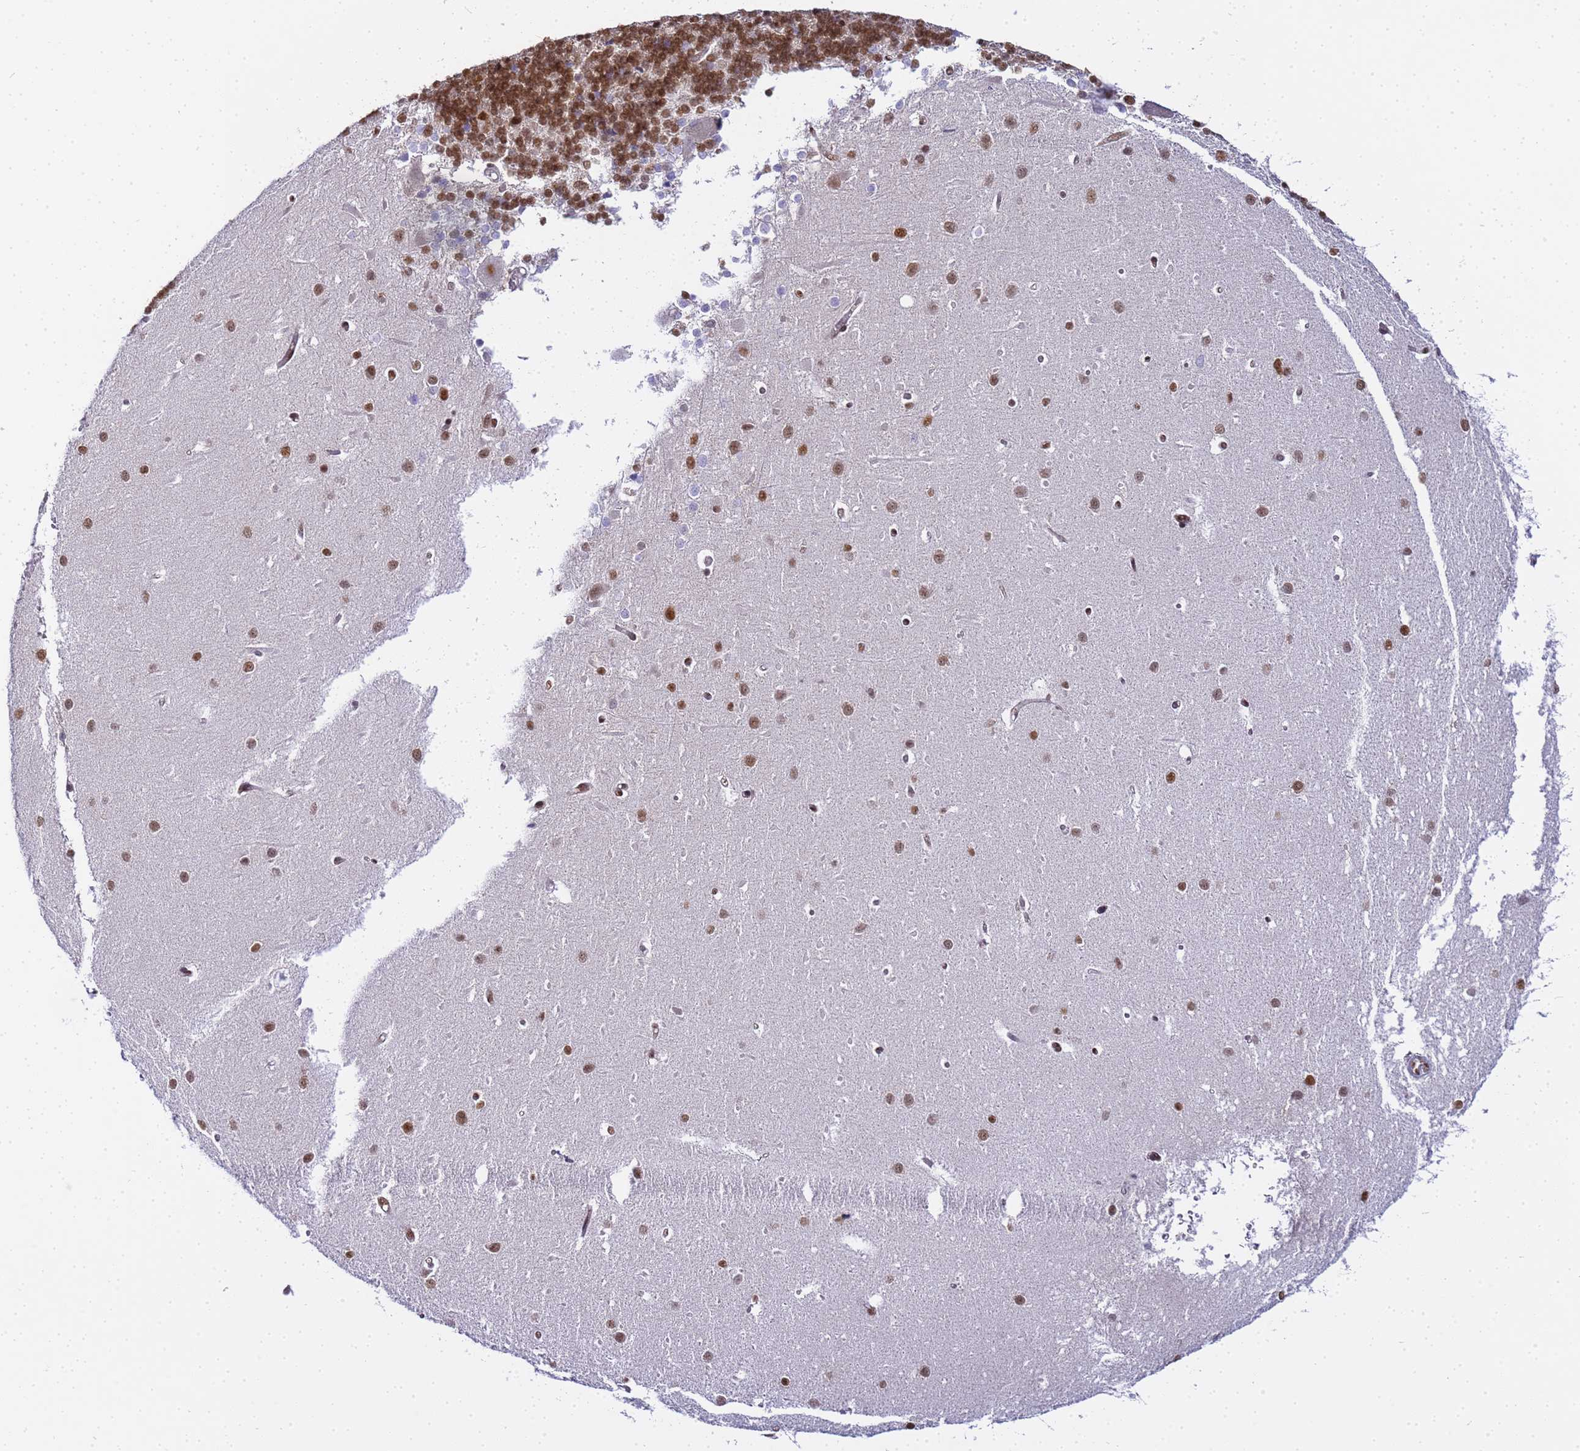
{"staining": {"intensity": "moderate", "quantity": "25%-75%", "location": "nuclear"}, "tissue": "cerebellum", "cell_type": "Cells in granular layer", "image_type": "normal", "snomed": [{"axis": "morphology", "description": "Normal tissue, NOS"}, {"axis": "topography", "description": "Cerebellum"}], "caption": "Immunohistochemistry staining of normal cerebellum, which exhibits medium levels of moderate nuclear expression in approximately 25%-75% of cells in granular layer indicating moderate nuclear protein positivity. The staining was performed using DAB (3,3'-diaminobenzidine) (brown) for protein detection and nuclei were counterstained in hematoxylin (blue).", "gene": "RBM12", "patient": {"sex": "male", "age": 37}}